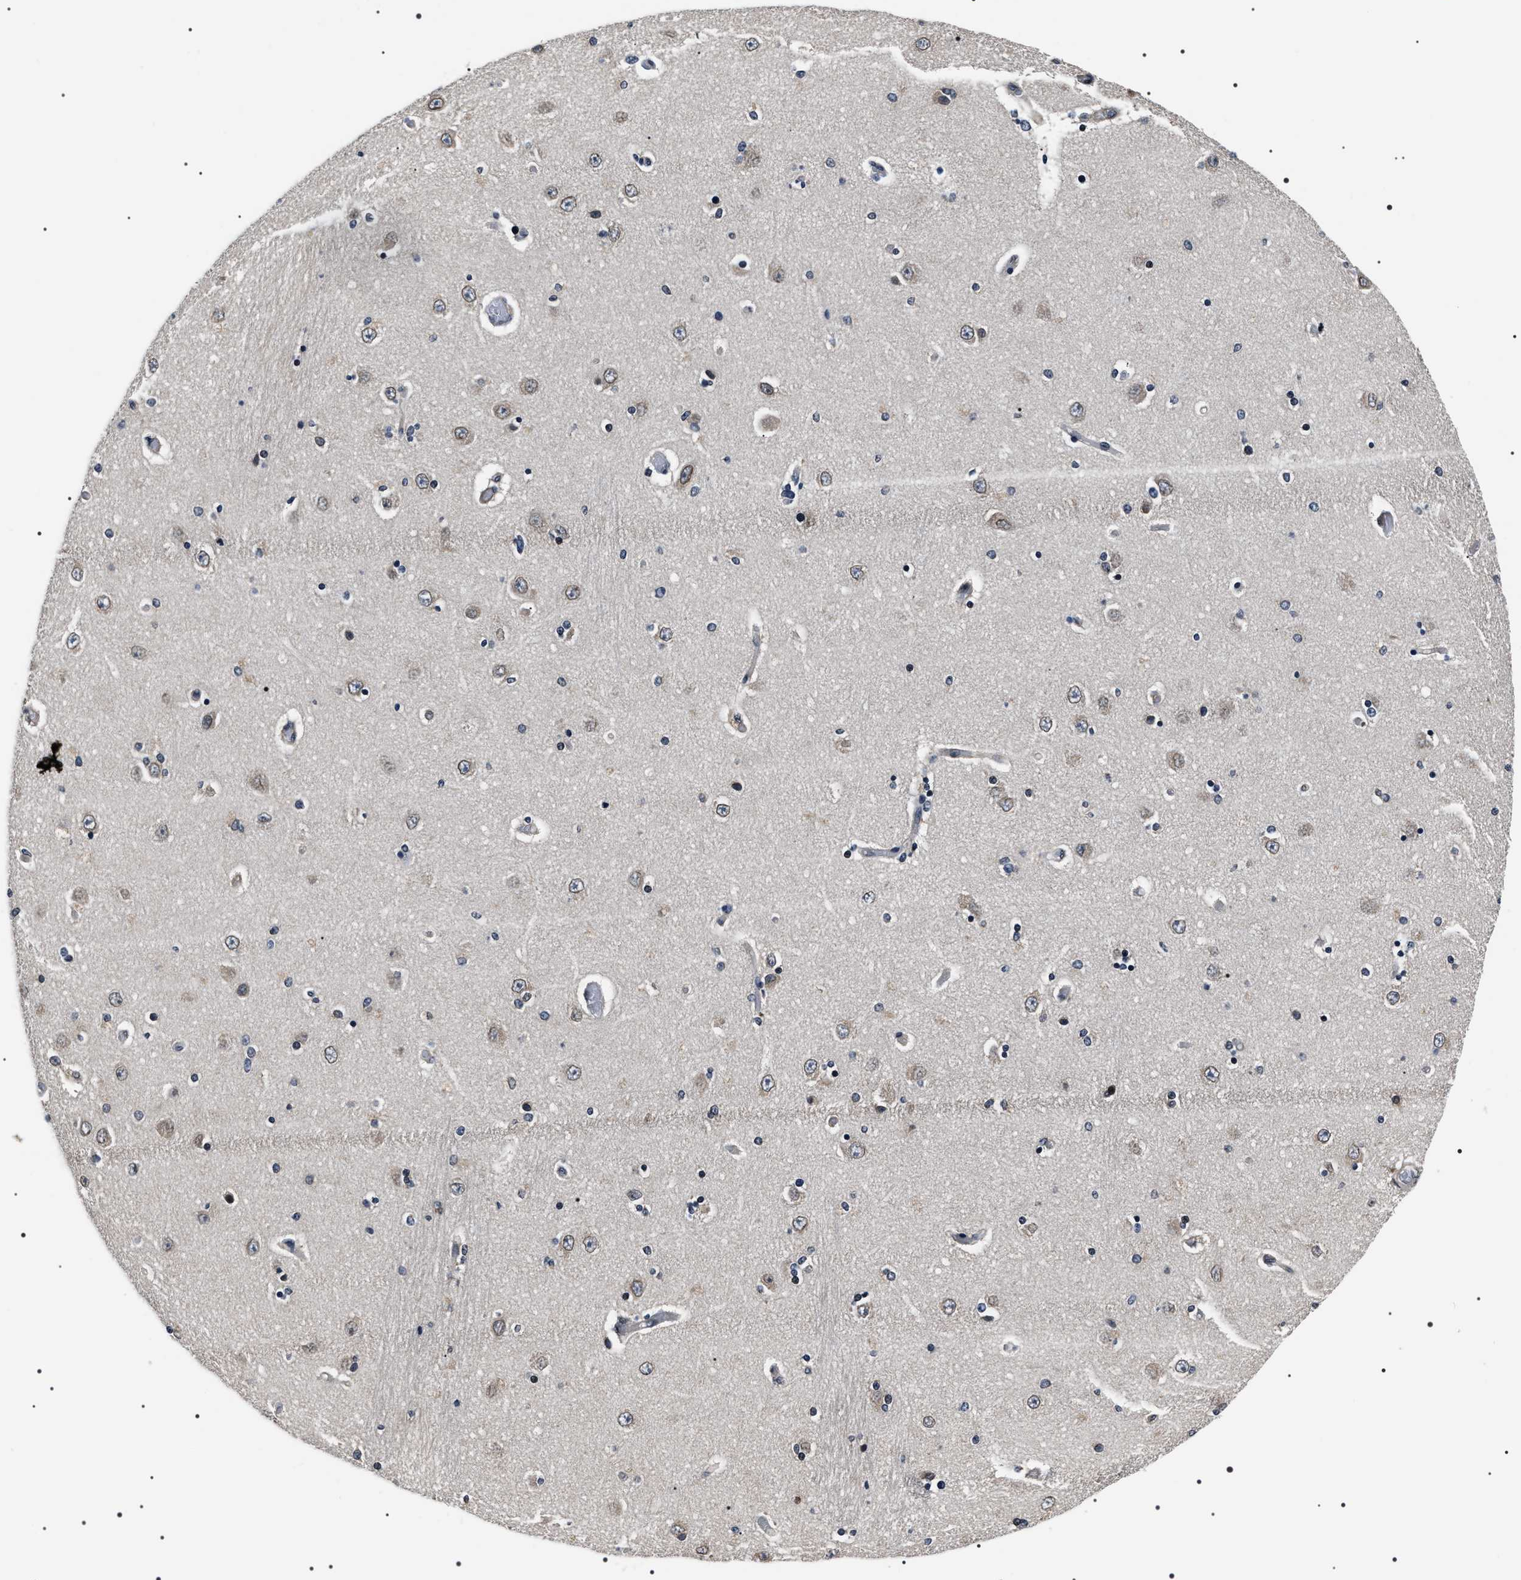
{"staining": {"intensity": "weak", "quantity": "25%-75%", "location": "nuclear"}, "tissue": "hippocampus", "cell_type": "Glial cells", "image_type": "normal", "snomed": [{"axis": "morphology", "description": "Normal tissue, NOS"}, {"axis": "topography", "description": "Hippocampus"}], "caption": "Hippocampus stained with DAB immunohistochemistry reveals low levels of weak nuclear positivity in approximately 25%-75% of glial cells.", "gene": "SIPA1", "patient": {"sex": "female", "age": 54}}